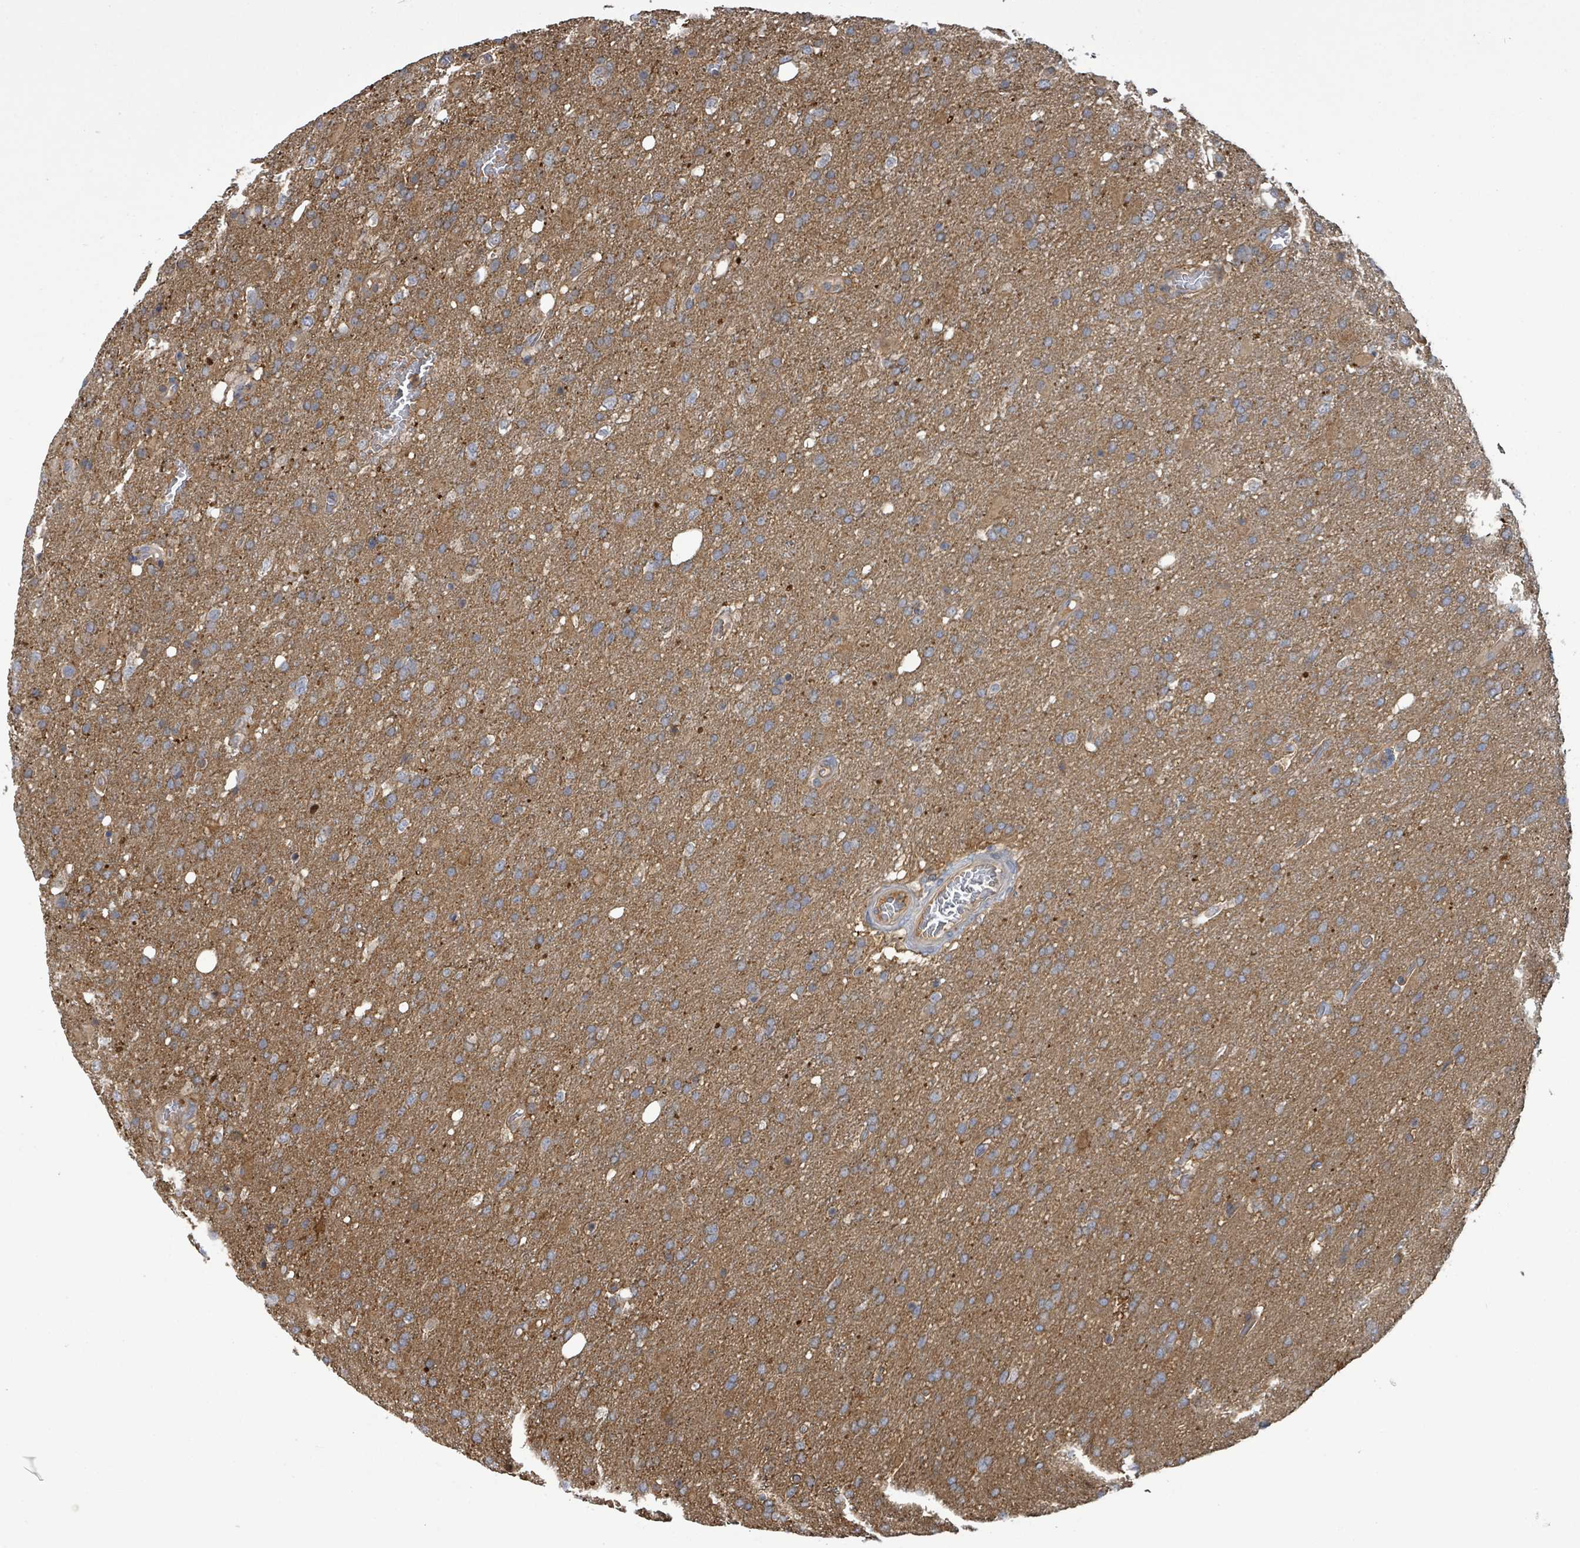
{"staining": {"intensity": "negative", "quantity": "none", "location": "none"}, "tissue": "glioma", "cell_type": "Tumor cells", "image_type": "cancer", "snomed": [{"axis": "morphology", "description": "Glioma, malignant, High grade"}, {"axis": "topography", "description": "Brain"}], "caption": "Protein analysis of high-grade glioma (malignant) reveals no significant expression in tumor cells.", "gene": "PGAM1", "patient": {"sex": "female", "age": 74}}